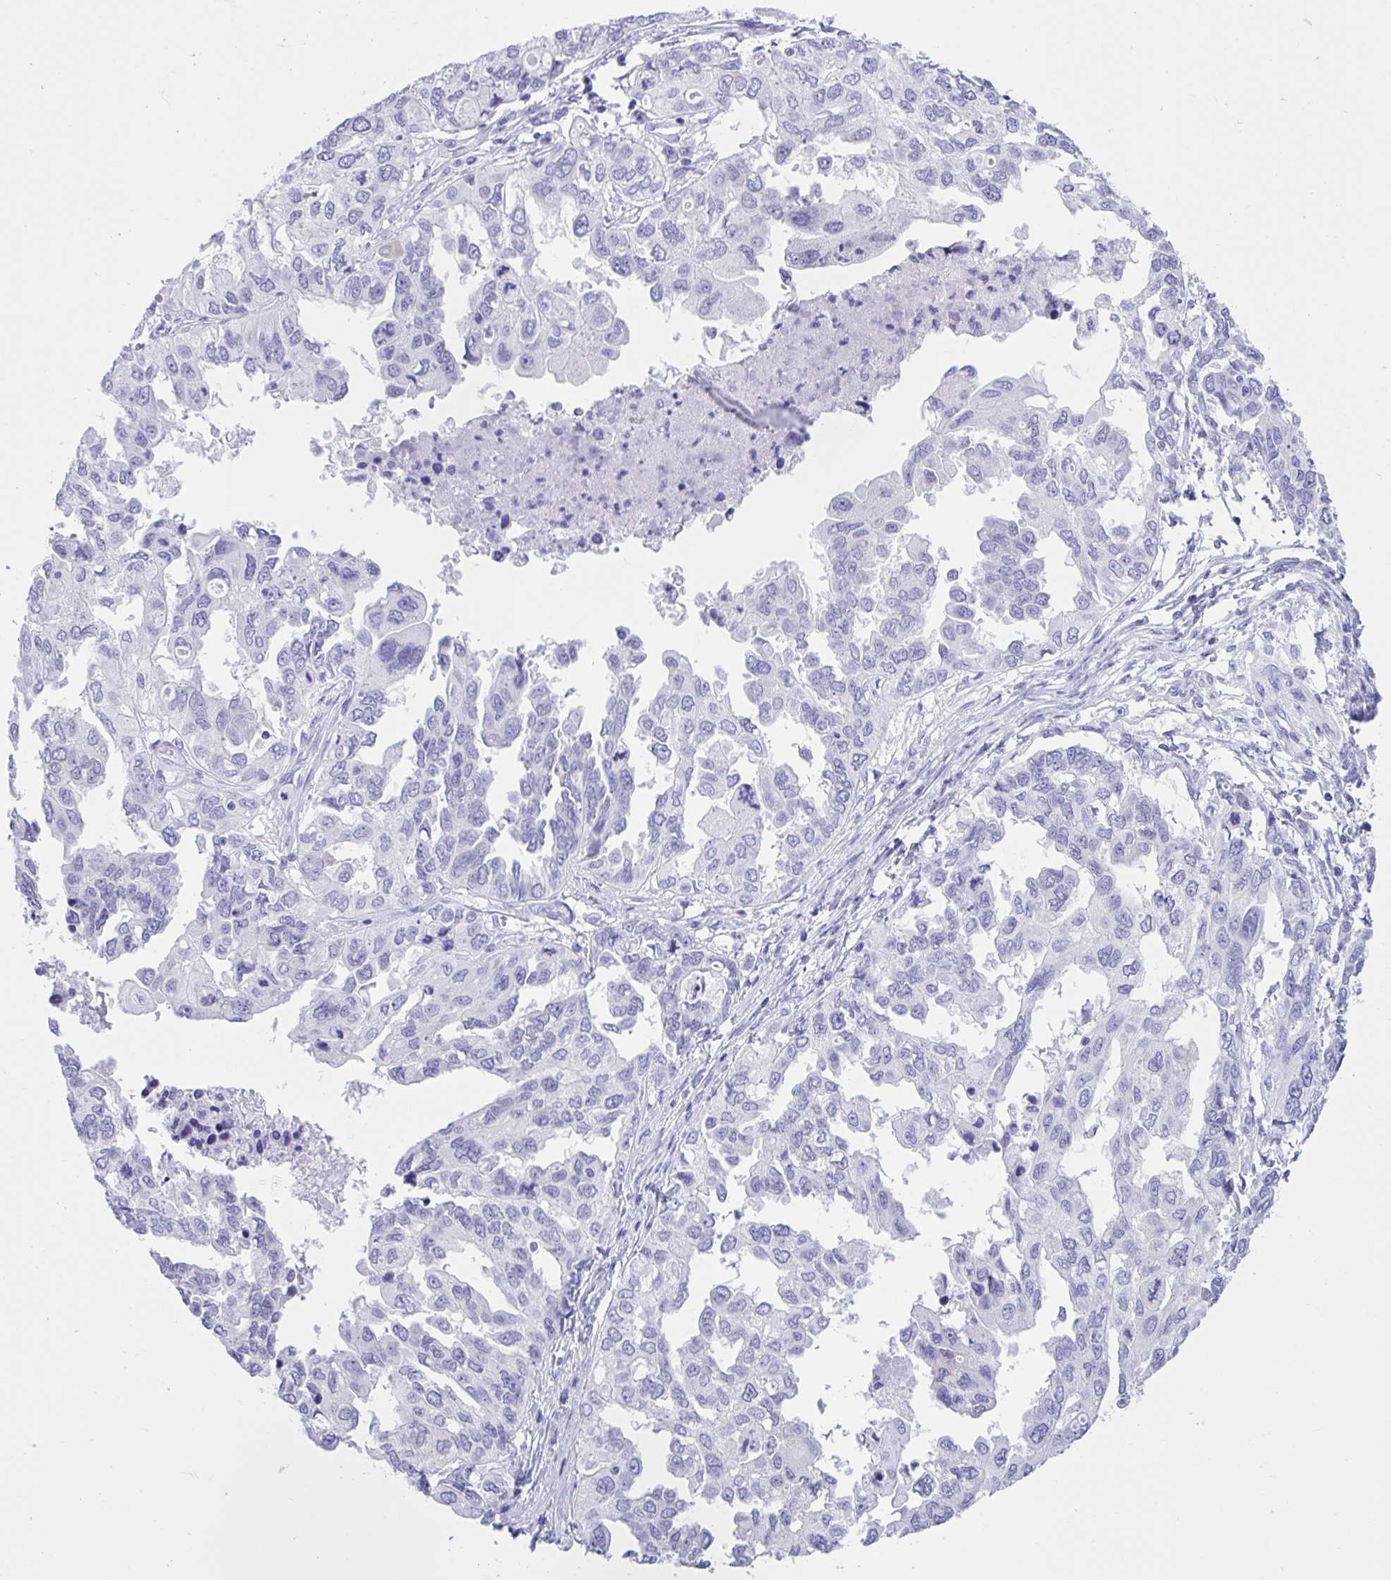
{"staining": {"intensity": "negative", "quantity": "none", "location": "none"}, "tissue": "ovarian cancer", "cell_type": "Tumor cells", "image_type": "cancer", "snomed": [{"axis": "morphology", "description": "Cystadenocarcinoma, serous, NOS"}, {"axis": "topography", "description": "Ovary"}], "caption": "An immunohistochemistry micrograph of ovarian cancer (serous cystadenocarcinoma) is shown. There is no staining in tumor cells of ovarian cancer (serous cystadenocarcinoma).", "gene": "TMEM35A", "patient": {"sex": "female", "age": 53}}